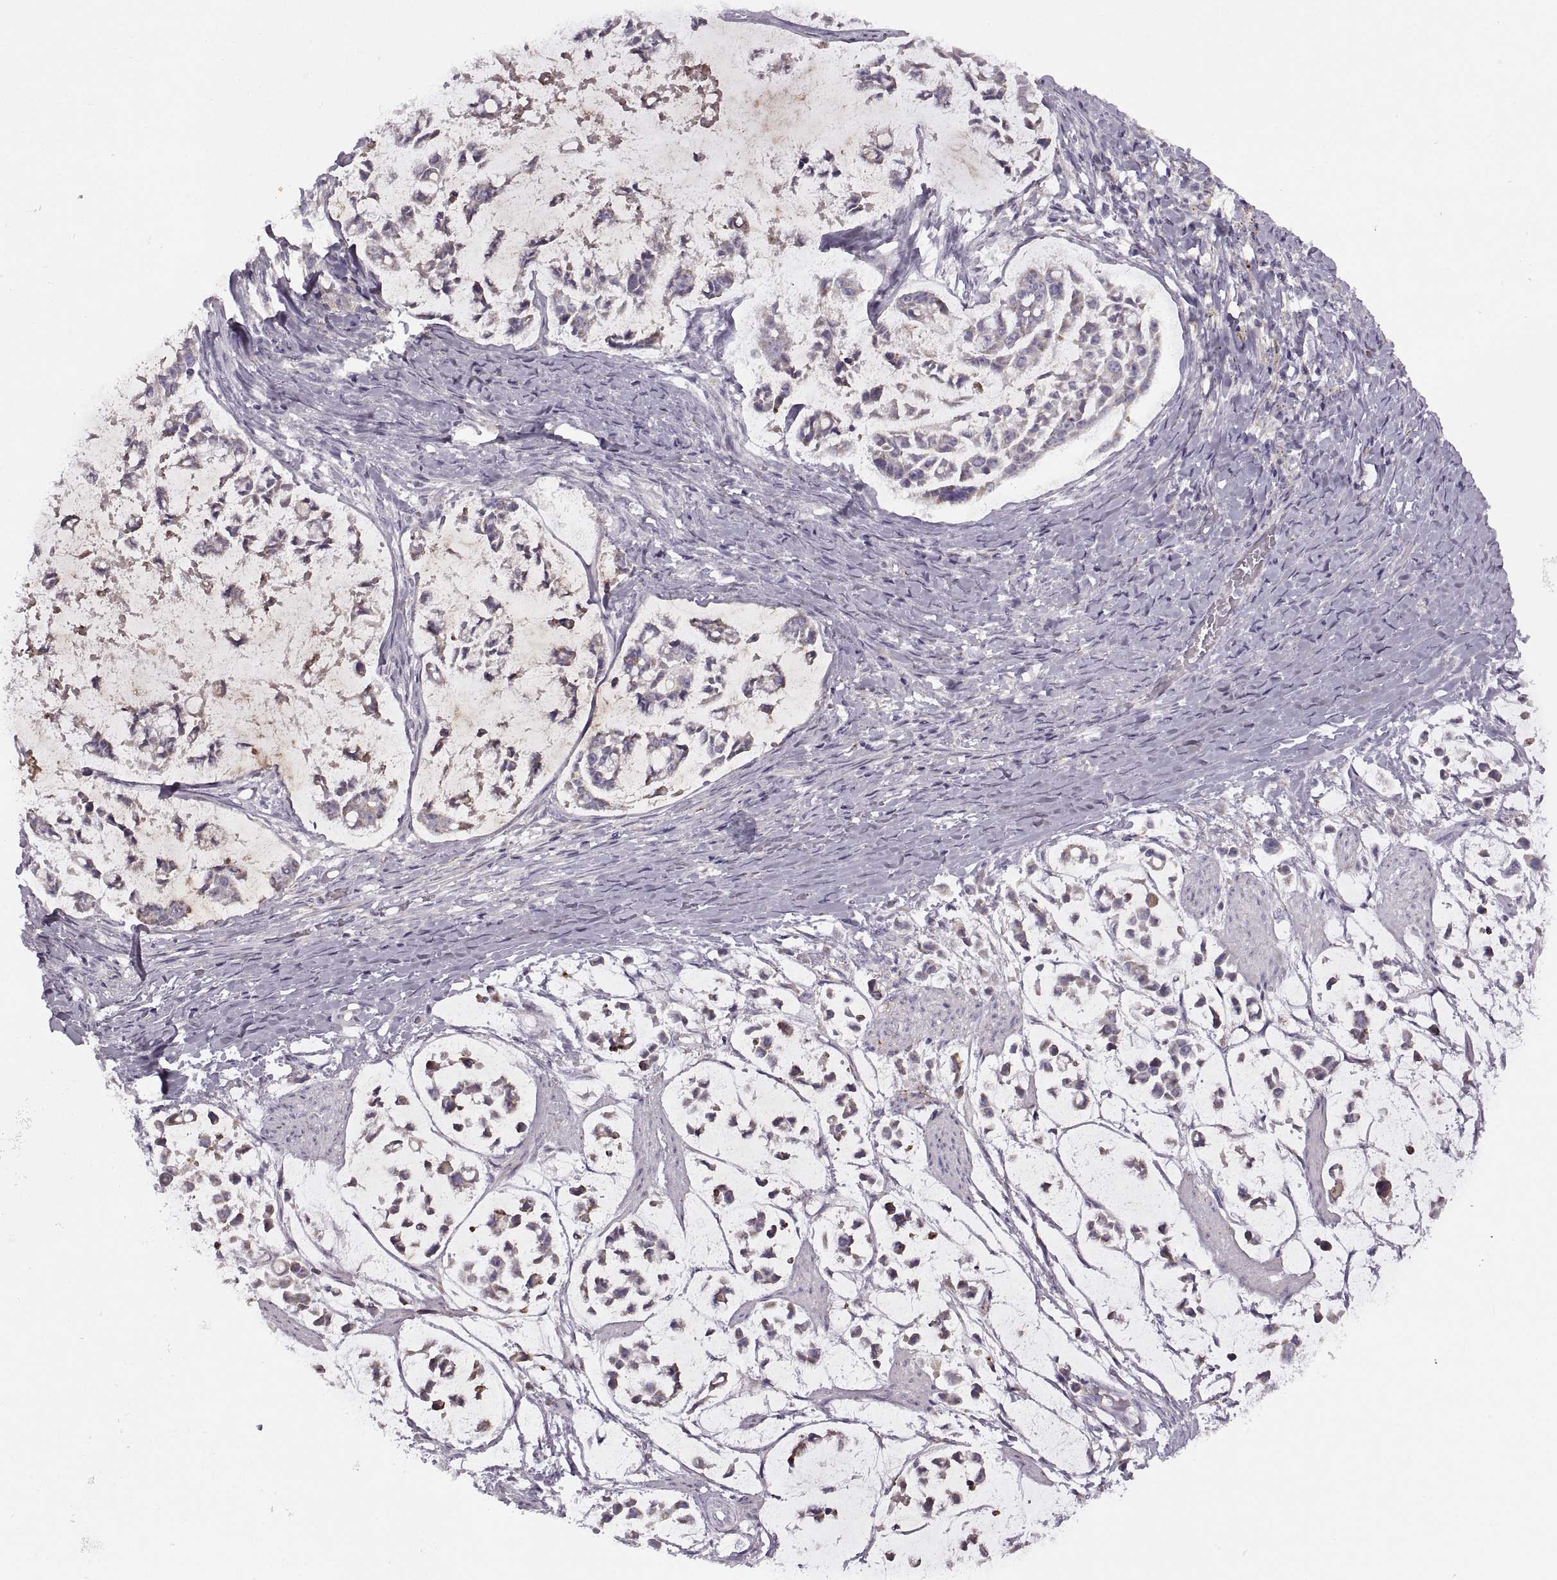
{"staining": {"intensity": "moderate", "quantity": "<25%", "location": "cytoplasmic/membranous"}, "tissue": "stomach cancer", "cell_type": "Tumor cells", "image_type": "cancer", "snomed": [{"axis": "morphology", "description": "Adenocarcinoma, NOS"}, {"axis": "topography", "description": "Stomach"}], "caption": "DAB immunohistochemical staining of stomach adenocarcinoma shows moderate cytoplasmic/membranous protein staining in approximately <25% of tumor cells.", "gene": "PIERCE1", "patient": {"sex": "male", "age": 82}}